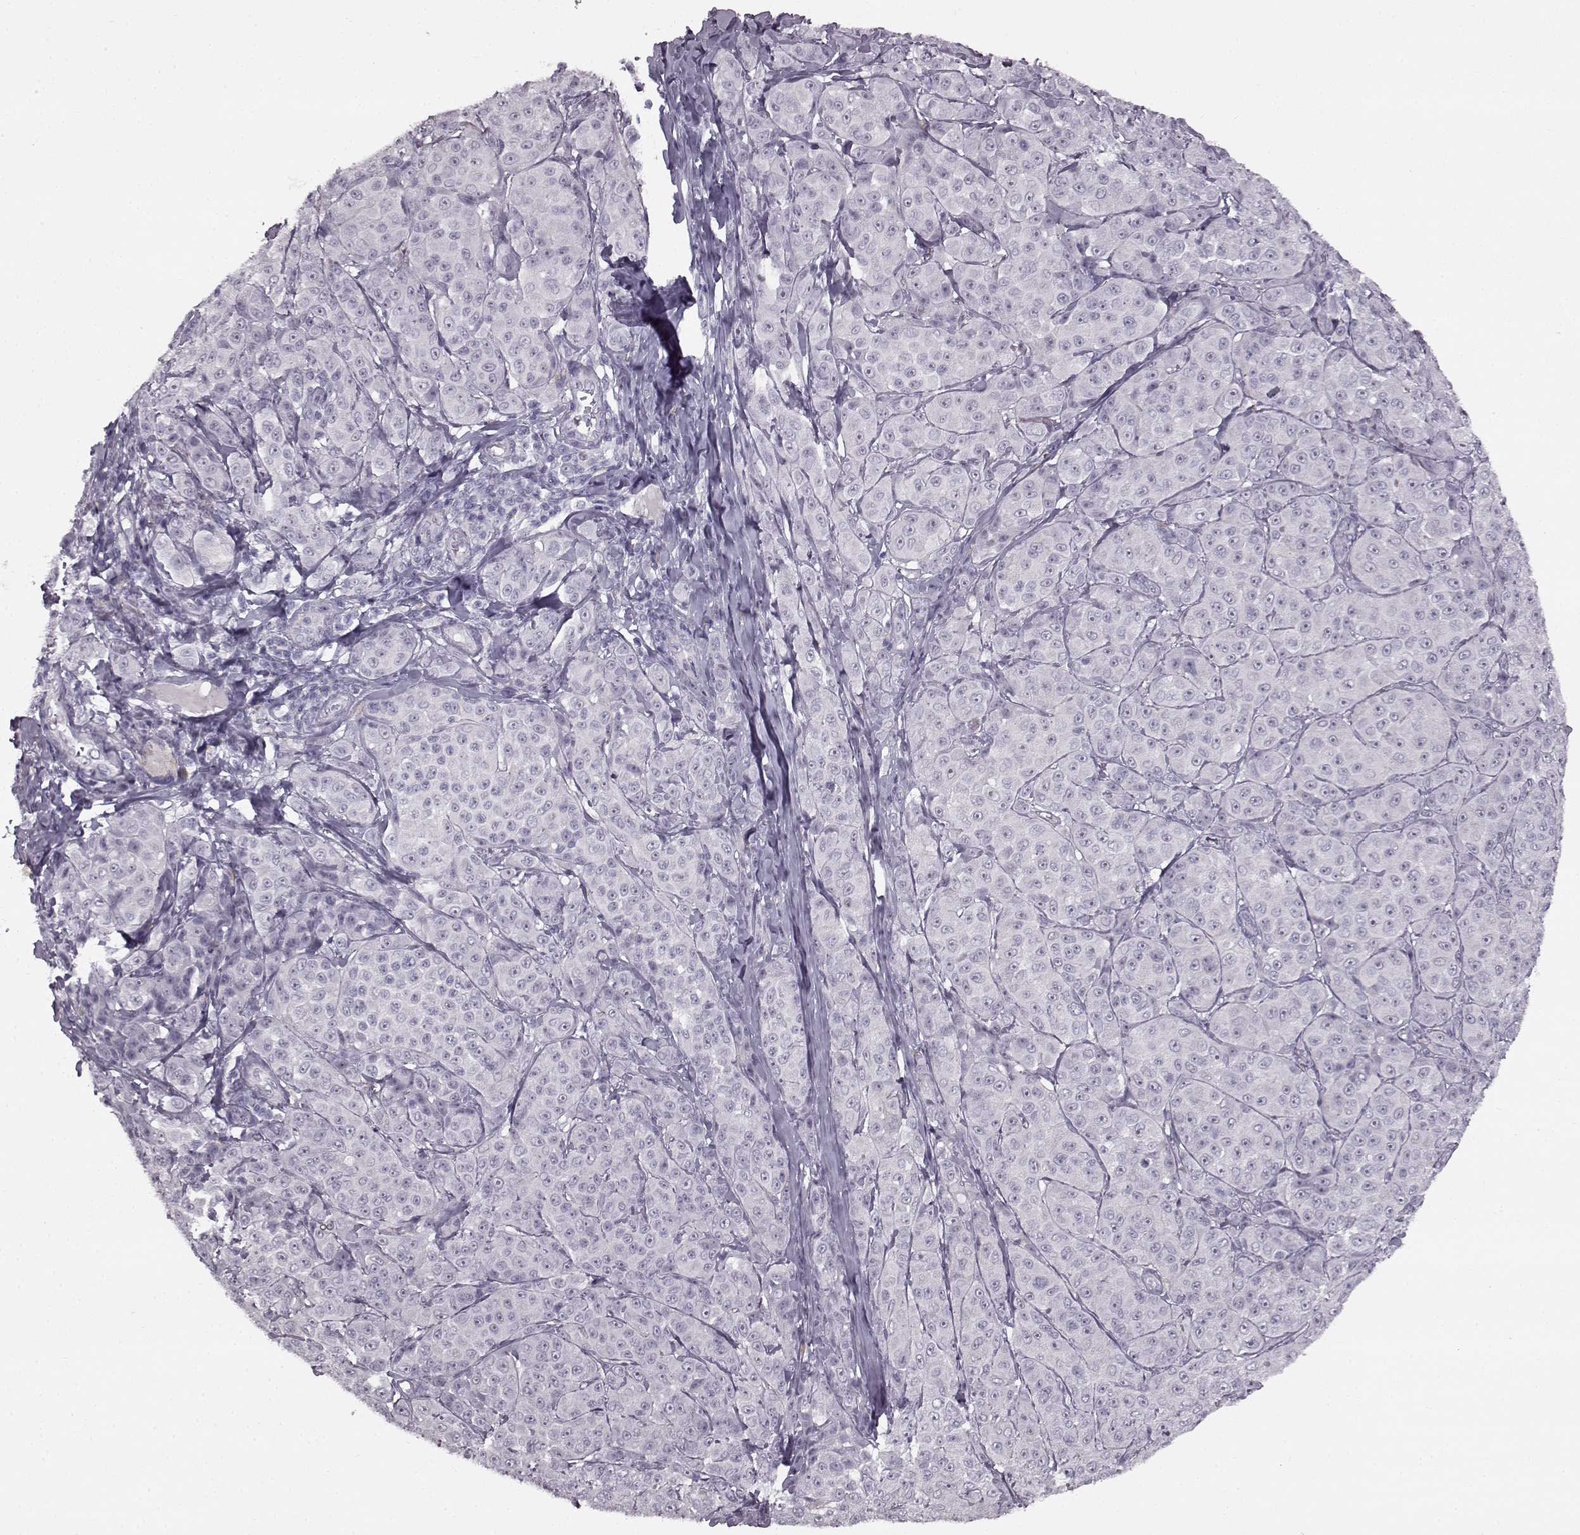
{"staining": {"intensity": "negative", "quantity": "none", "location": "none"}, "tissue": "melanoma", "cell_type": "Tumor cells", "image_type": "cancer", "snomed": [{"axis": "morphology", "description": "Malignant melanoma, NOS"}, {"axis": "topography", "description": "Skin"}], "caption": "The IHC photomicrograph has no significant positivity in tumor cells of melanoma tissue.", "gene": "PRPH2", "patient": {"sex": "male", "age": 89}}